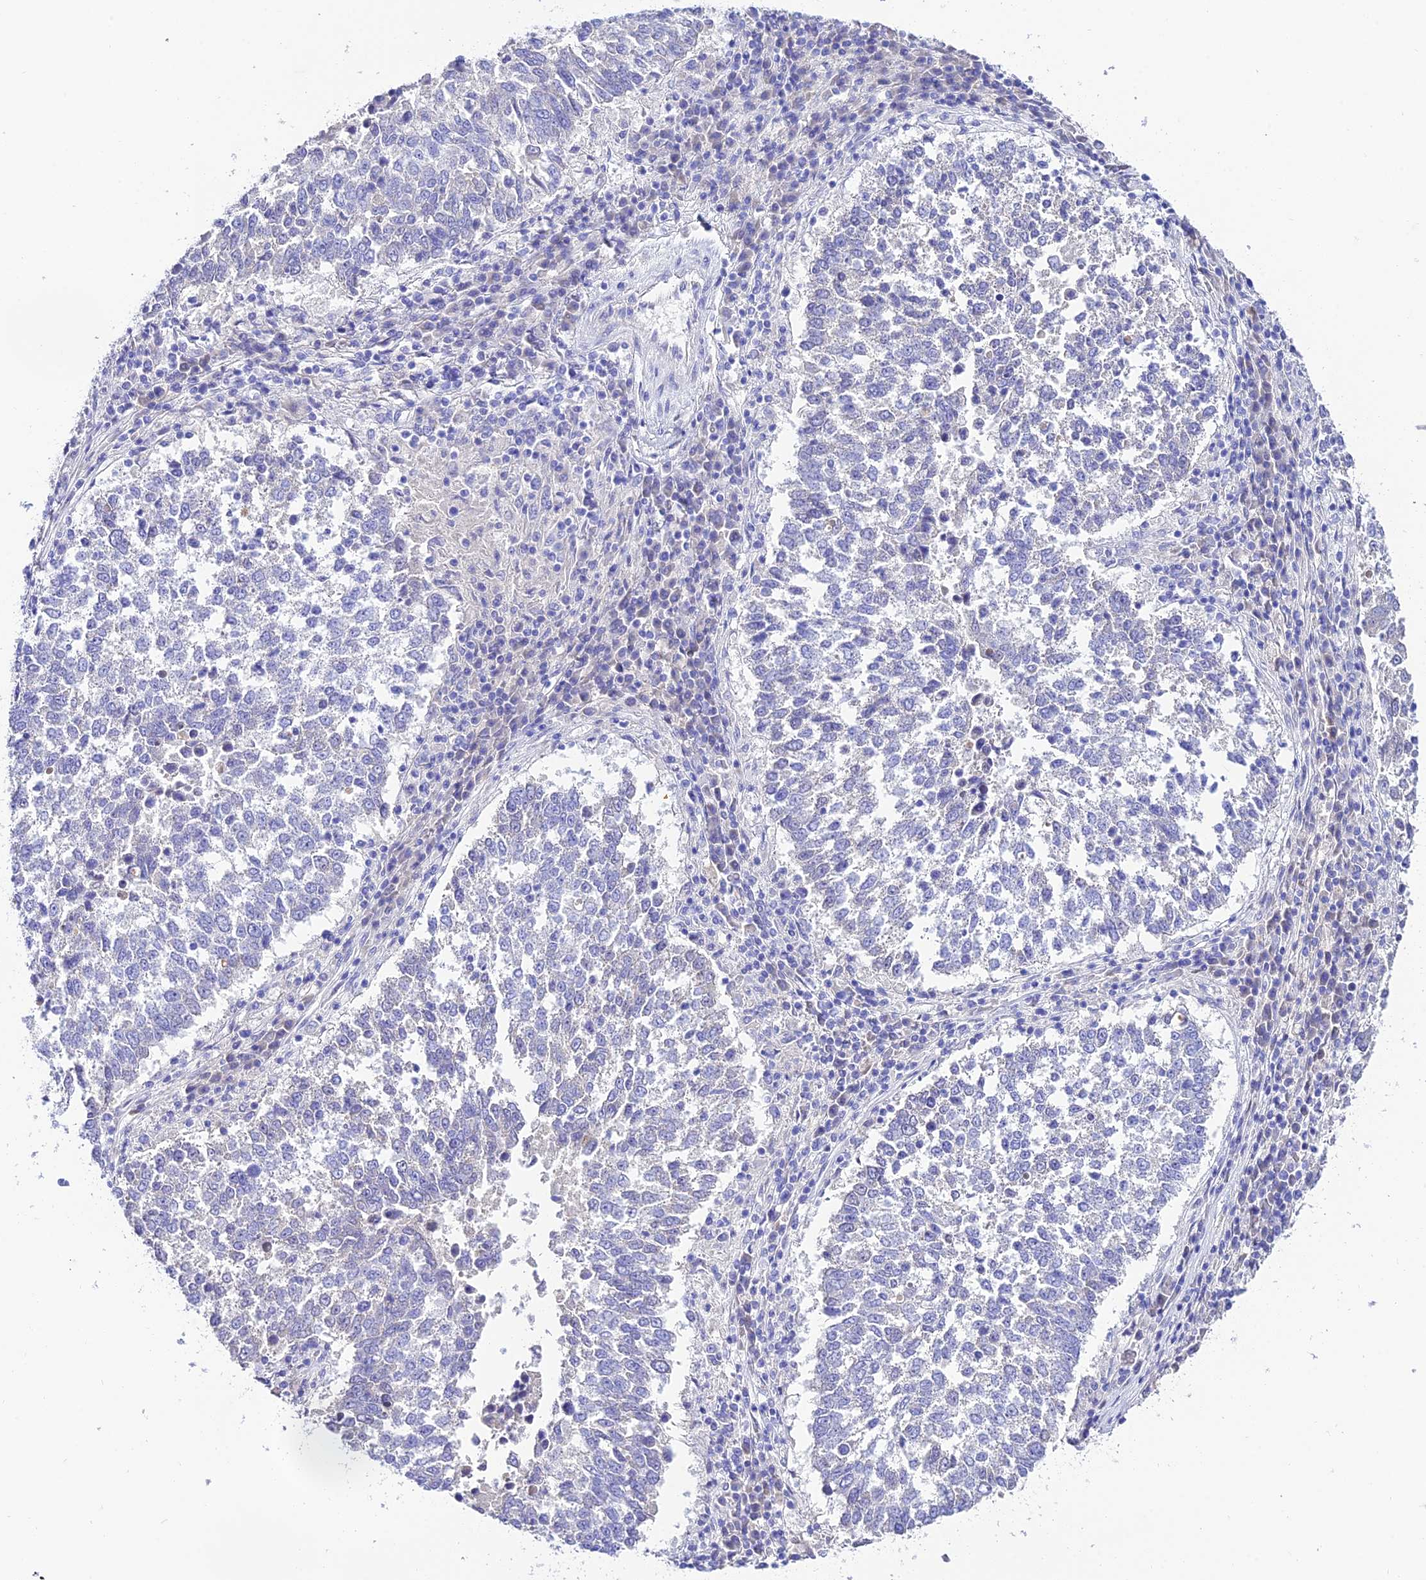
{"staining": {"intensity": "negative", "quantity": "none", "location": "none"}, "tissue": "lung cancer", "cell_type": "Tumor cells", "image_type": "cancer", "snomed": [{"axis": "morphology", "description": "Squamous cell carcinoma, NOS"}, {"axis": "topography", "description": "Lung"}], "caption": "The photomicrograph shows no staining of tumor cells in lung cancer.", "gene": "NLRP6", "patient": {"sex": "male", "age": 73}}